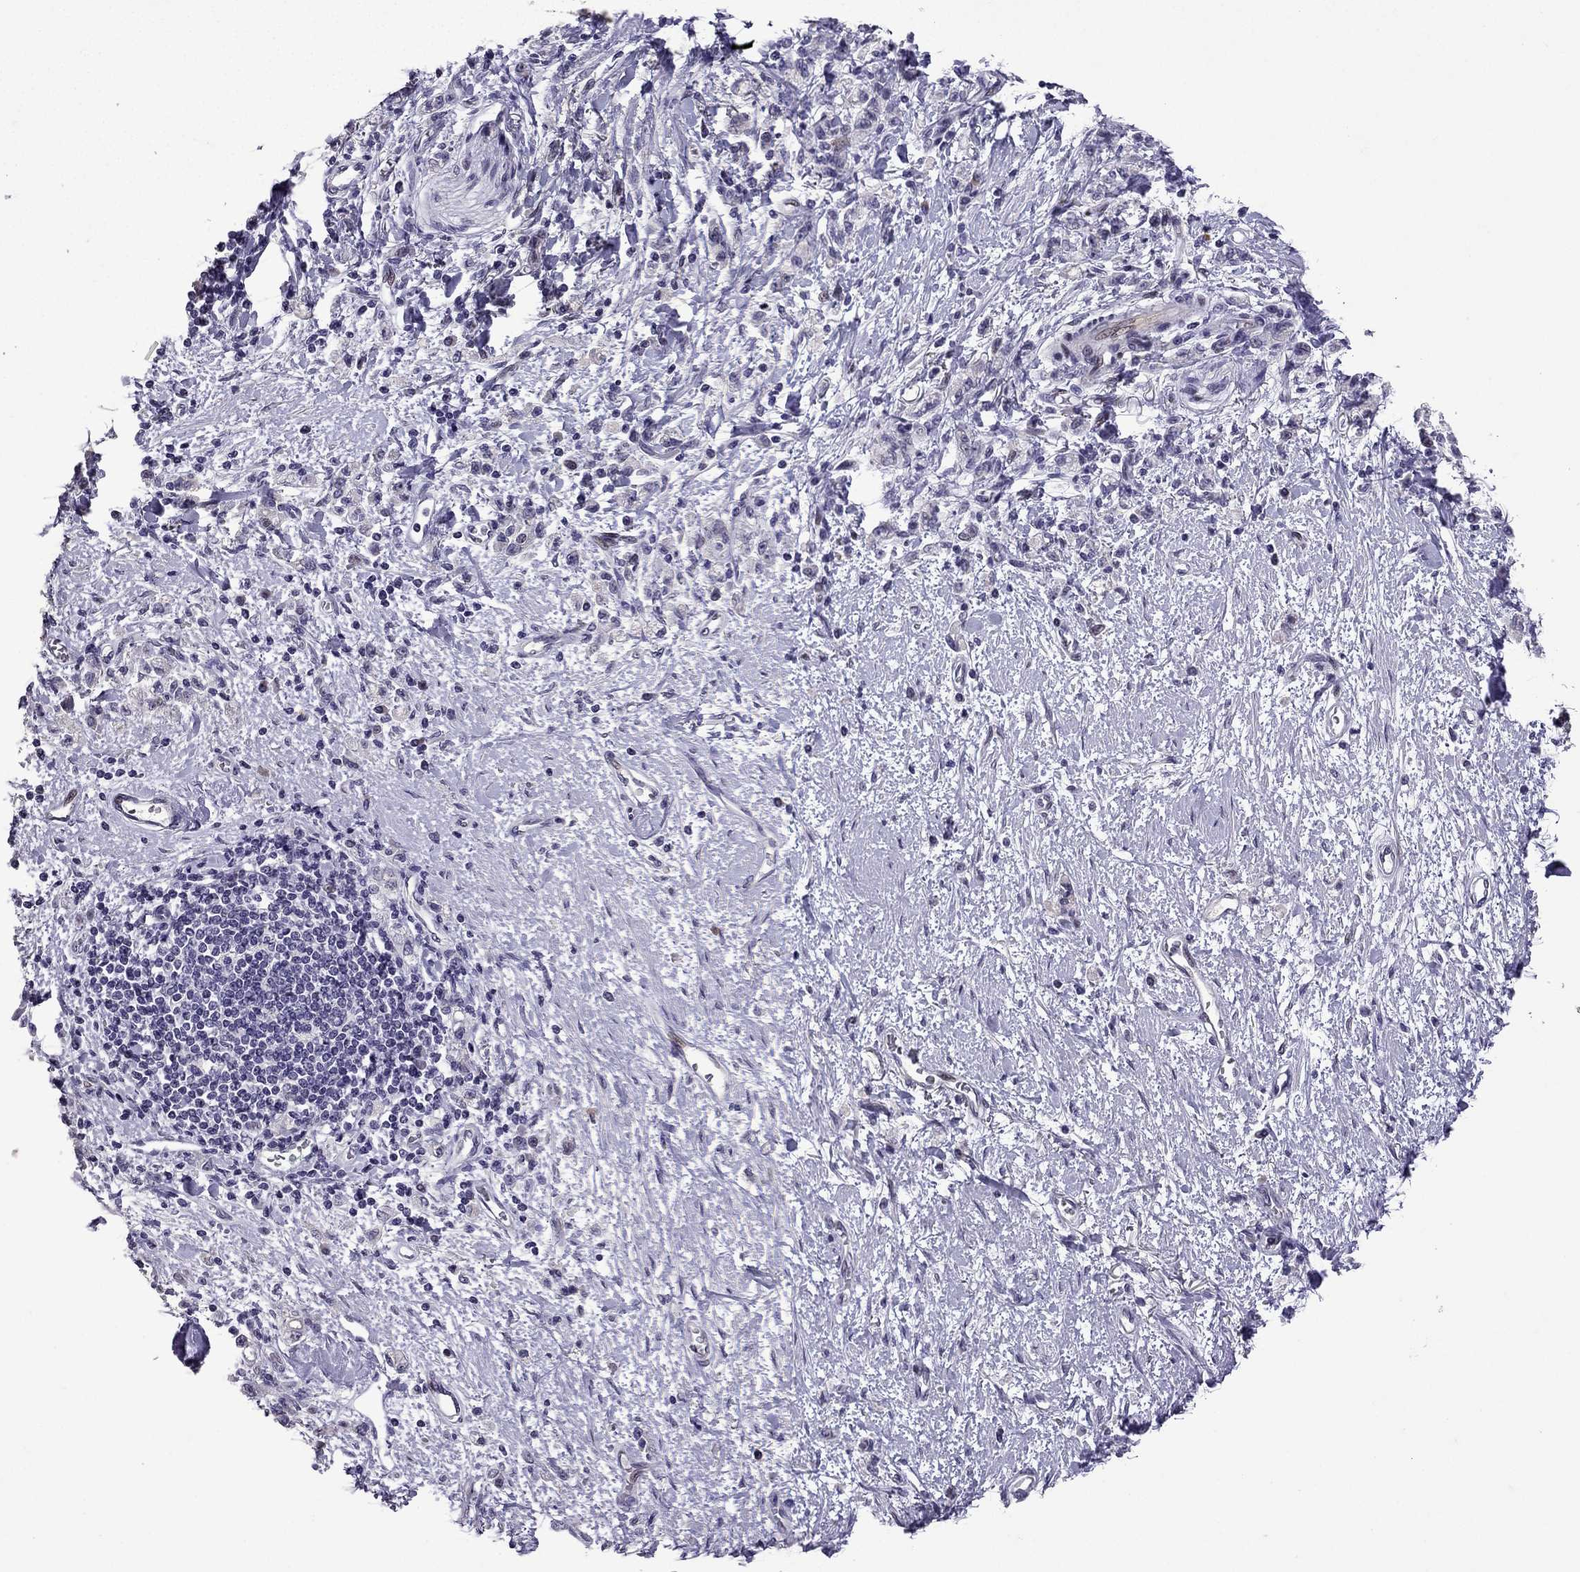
{"staining": {"intensity": "negative", "quantity": "none", "location": "none"}, "tissue": "stomach cancer", "cell_type": "Tumor cells", "image_type": "cancer", "snomed": [{"axis": "morphology", "description": "Adenocarcinoma, NOS"}, {"axis": "topography", "description": "Stomach"}], "caption": "An immunohistochemistry (IHC) photomicrograph of stomach cancer (adenocarcinoma) is shown. There is no staining in tumor cells of stomach cancer (adenocarcinoma).", "gene": "TTN", "patient": {"sex": "male", "age": 77}}